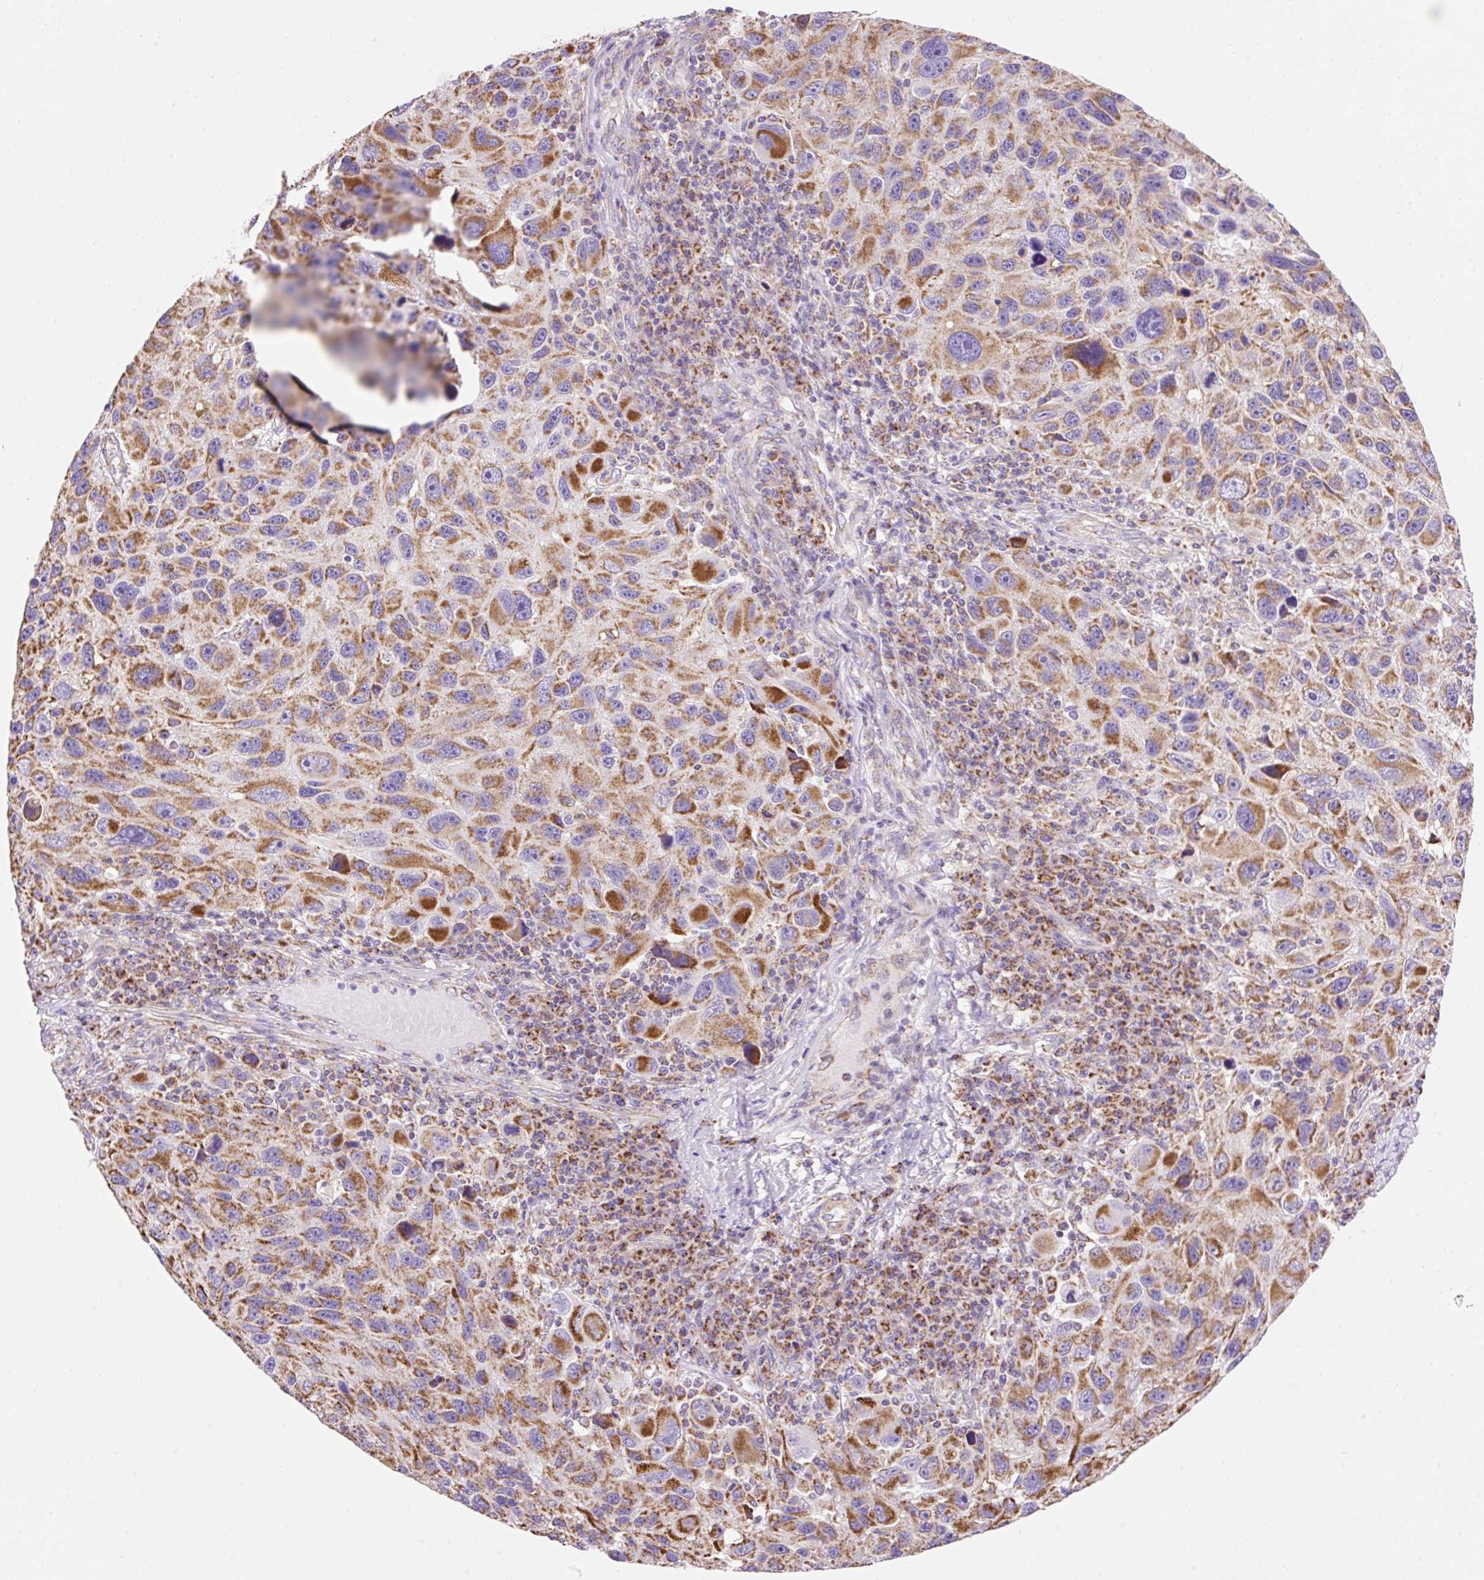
{"staining": {"intensity": "moderate", "quantity": ">75%", "location": "cytoplasmic/membranous"}, "tissue": "melanoma", "cell_type": "Tumor cells", "image_type": "cancer", "snomed": [{"axis": "morphology", "description": "Malignant melanoma, NOS"}, {"axis": "topography", "description": "Skin"}], "caption": "Brown immunohistochemical staining in human melanoma exhibits moderate cytoplasmic/membranous expression in about >75% of tumor cells.", "gene": "DAAM2", "patient": {"sex": "male", "age": 53}}